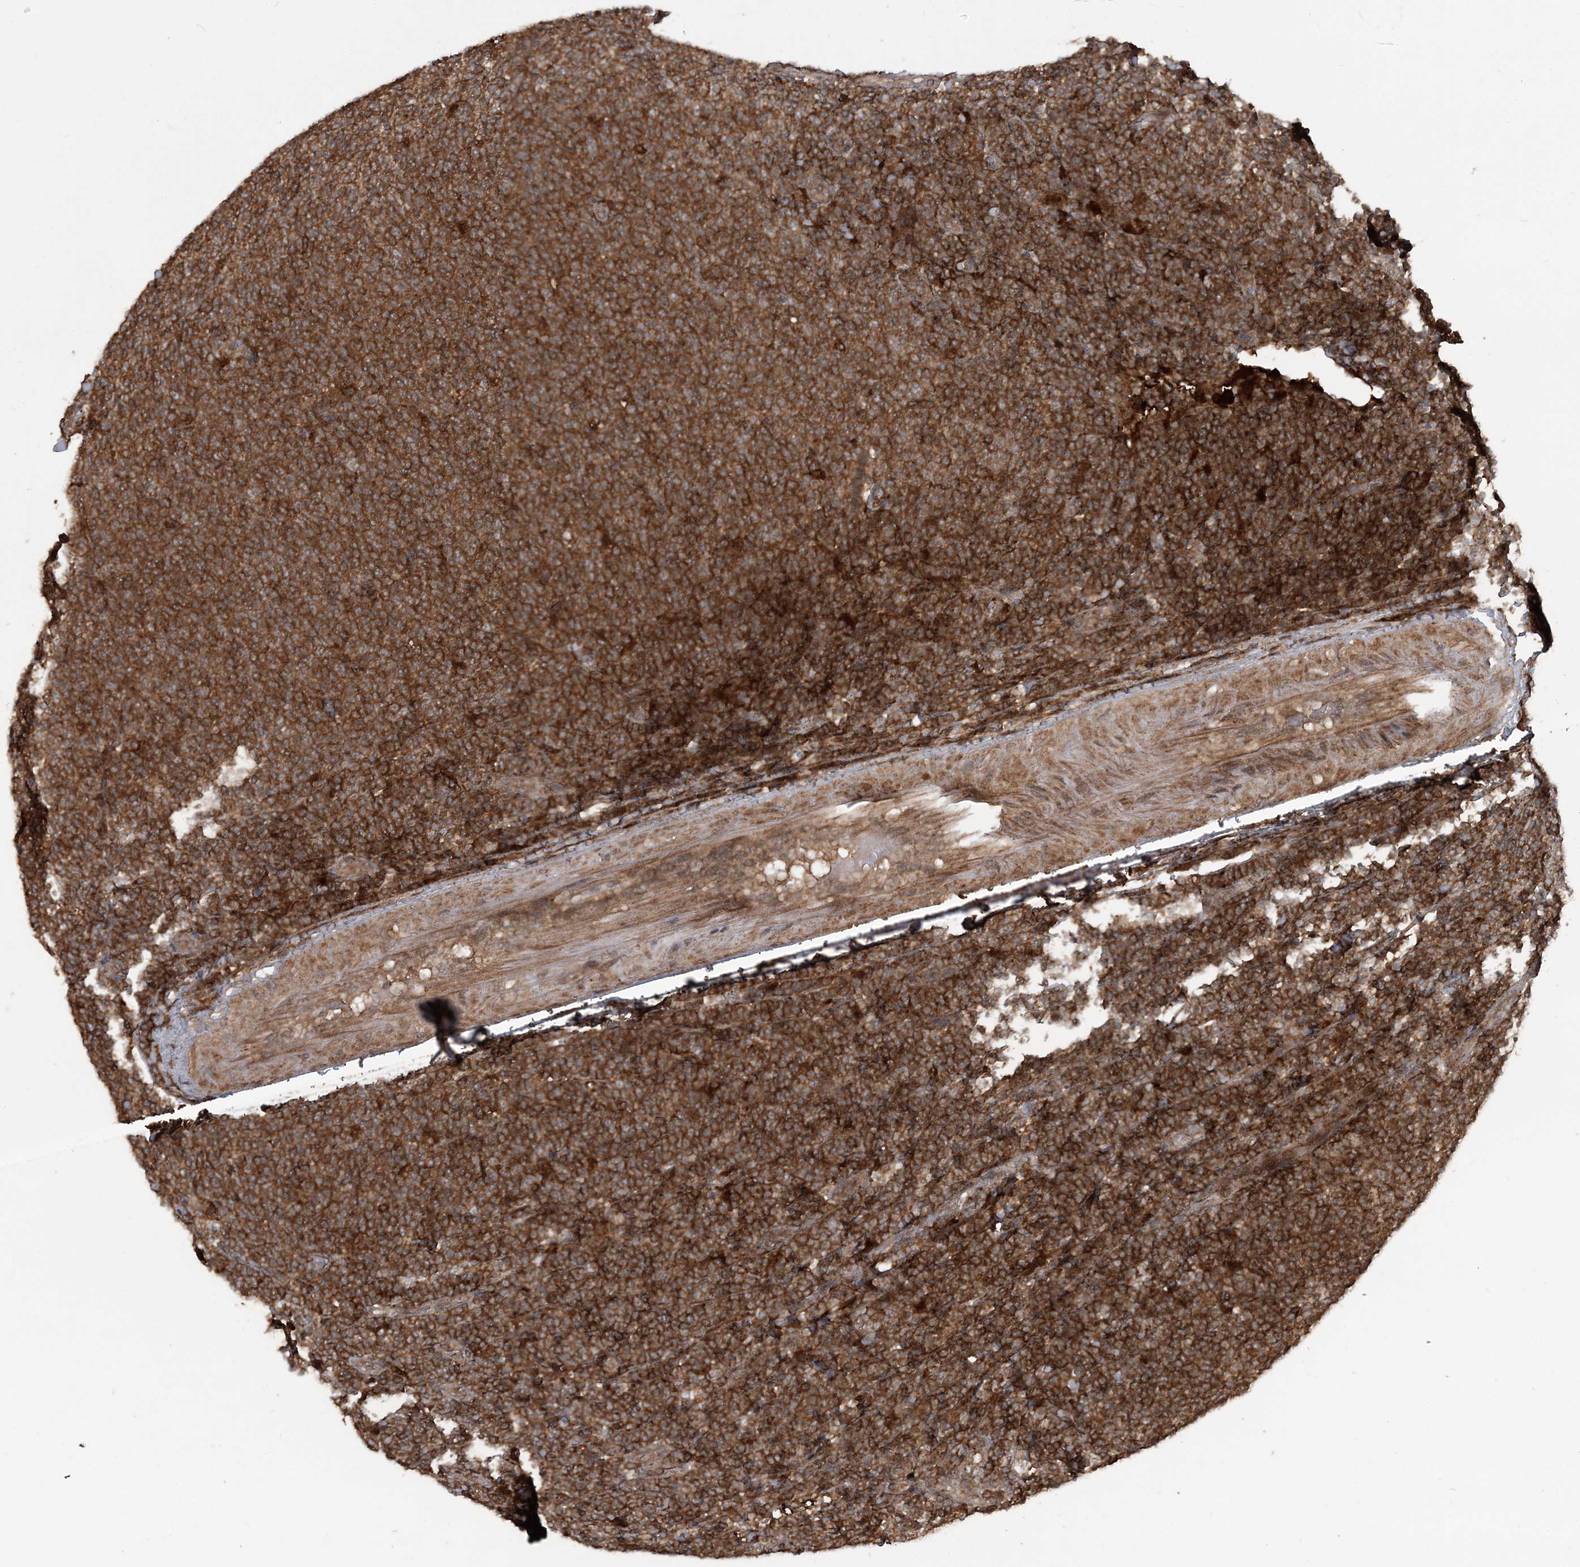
{"staining": {"intensity": "strong", "quantity": ">75%", "location": "cytoplasmic/membranous"}, "tissue": "lymphoma", "cell_type": "Tumor cells", "image_type": "cancer", "snomed": [{"axis": "morphology", "description": "Malignant lymphoma, non-Hodgkin's type, Low grade"}, {"axis": "topography", "description": "Lymph node"}], "caption": "Protein analysis of lymphoma tissue exhibits strong cytoplasmic/membranous positivity in approximately >75% of tumor cells.", "gene": "LACC1", "patient": {"sex": "male", "age": 66}}